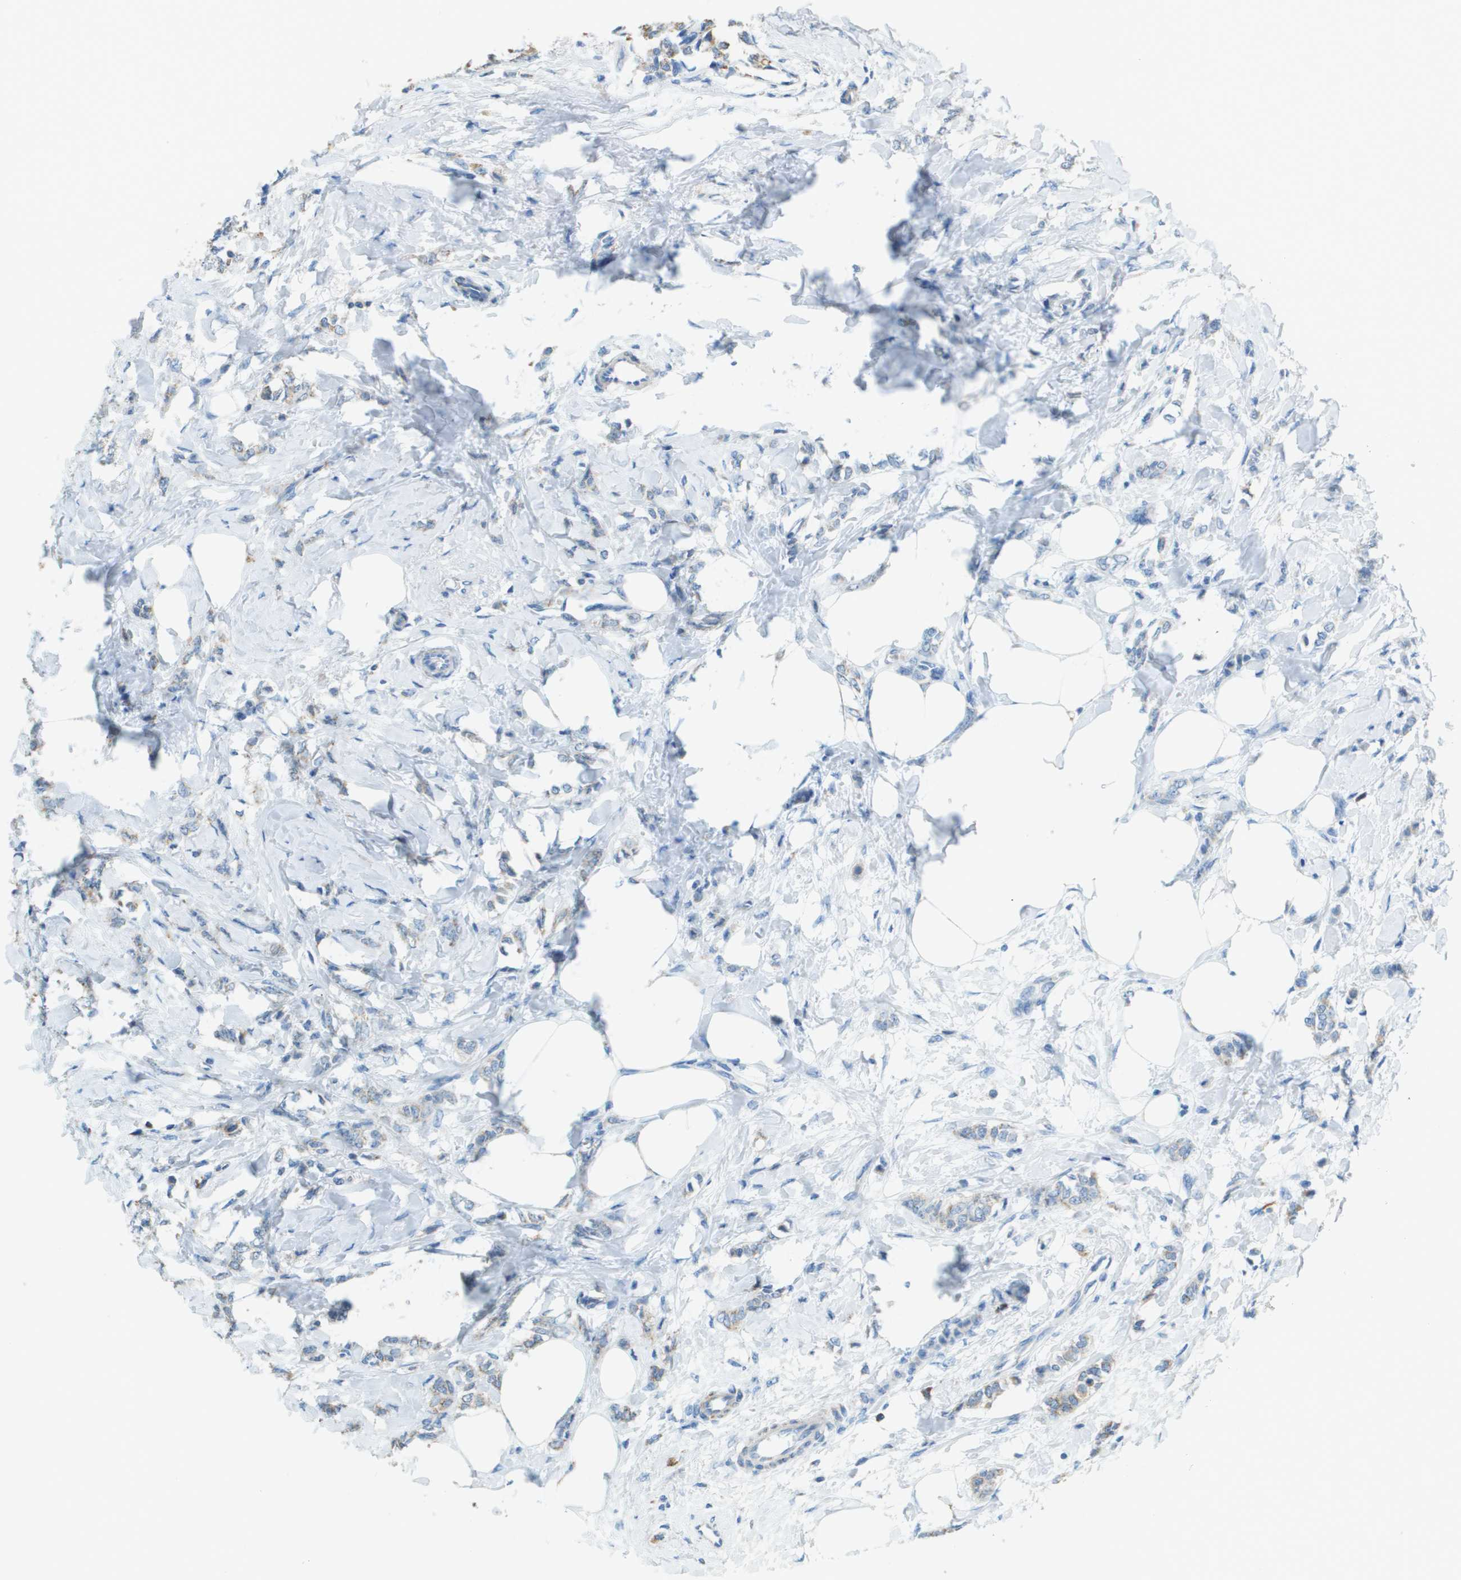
{"staining": {"intensity": "moderate", "quantity": ">75%", "location": "cytoplasmic/membranous"}, "tissue": "breast cancer", "cell_type": "Tumor cells", "image_type": "cancer", "snomed": [{"axis": "morphology", "description": "Lobular carcinoma, in situ"}, {"axis": "morphology", "description": "Lobular carcinoma"}, {"axis": "topography", "description": "Breast"}], "caption": "IHC (DAB (3,3'-diaminobenzidine)) staining of breast cancer exhibits moderate cytoplasmic/membranous protein staining in about >75% of tumor cells.", "gene": "FH", "patient": {"sex": "female", "age": 41}}